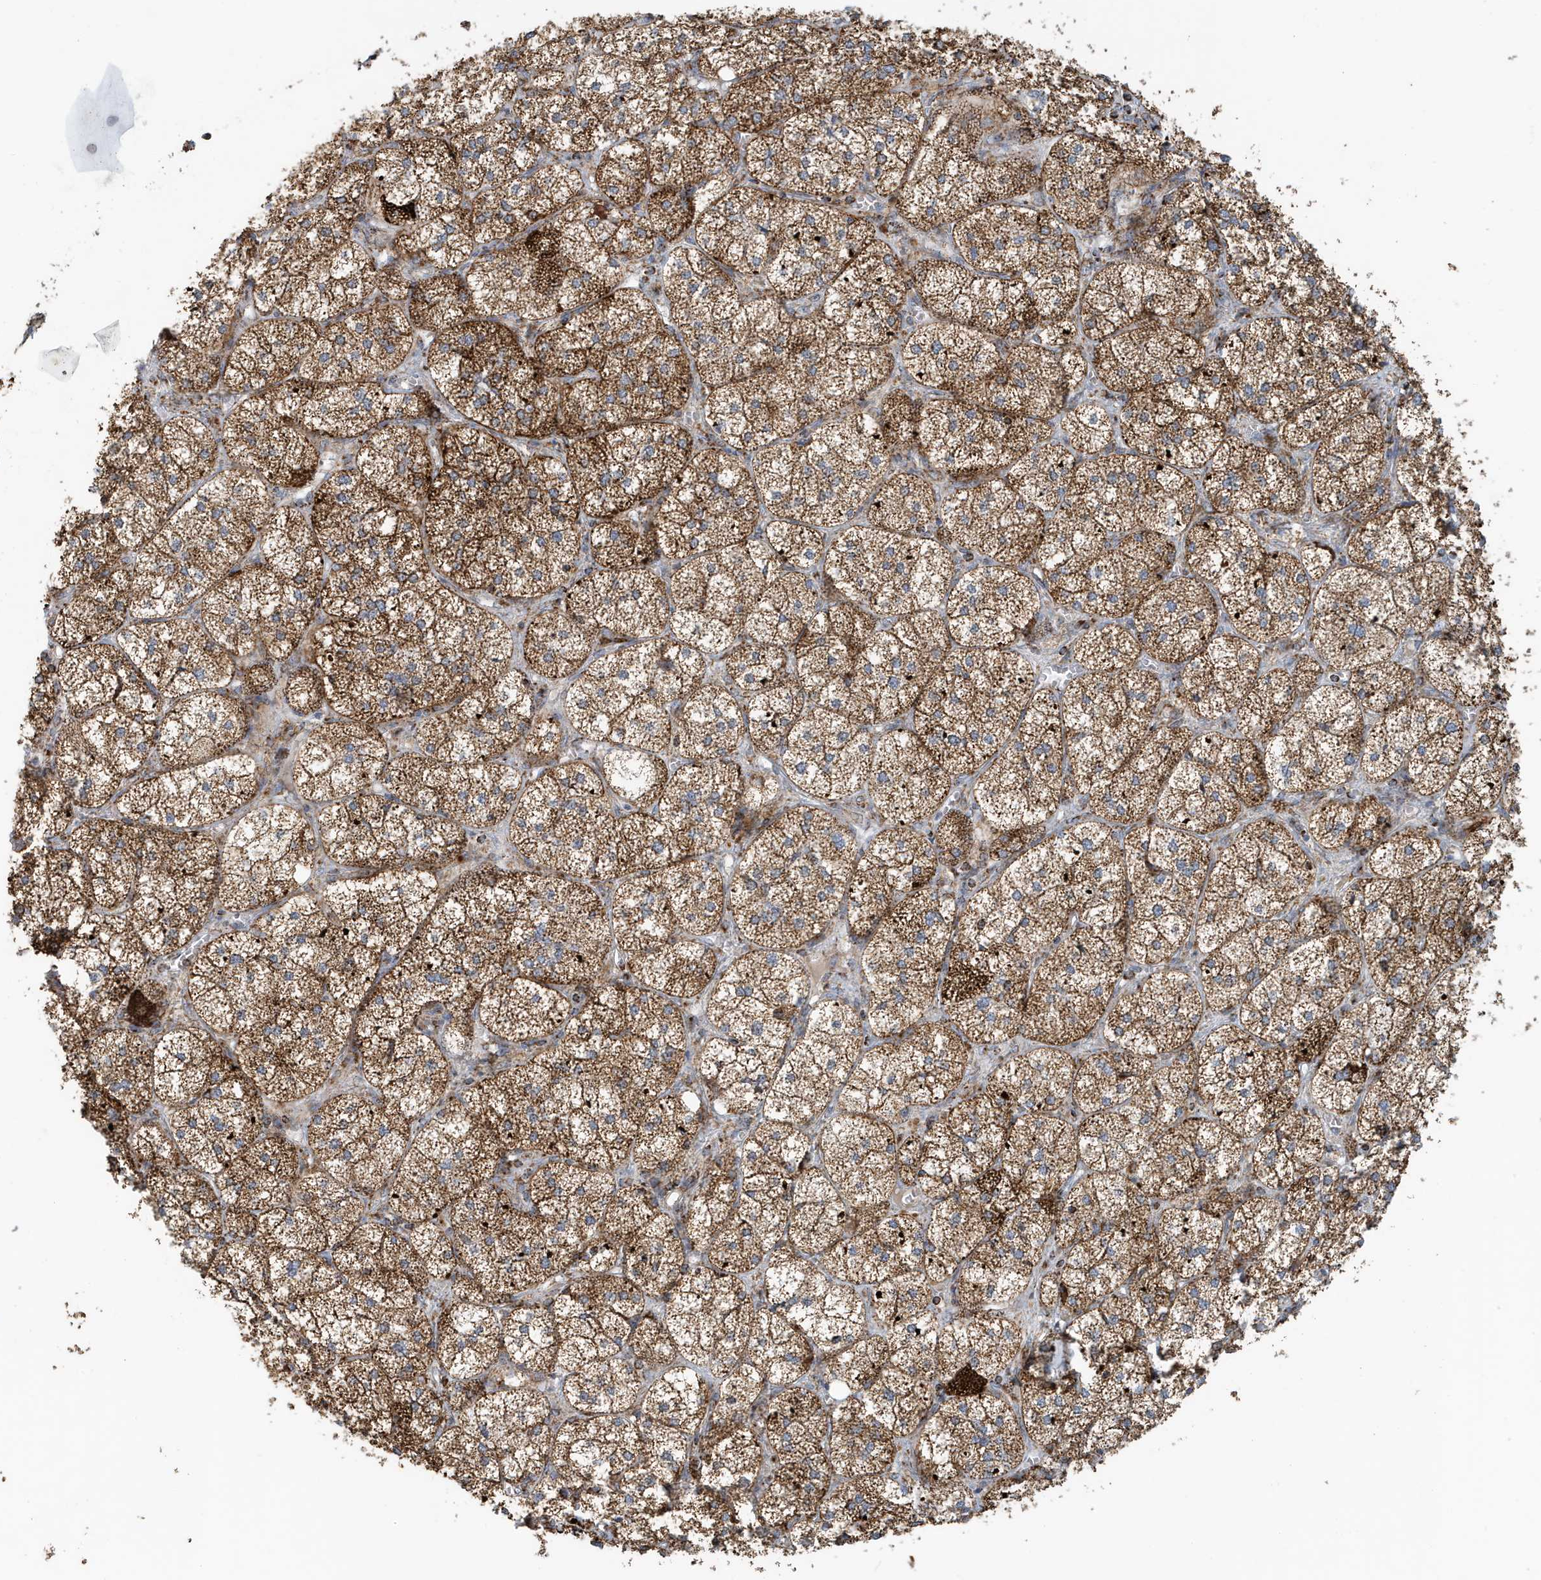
{"staining": {"intensity": "strong", "quantity": ">75%", "location": "cytoplasmic/membranous"}, "tissue": "adrenal gland", "cell_type": "Glandular cells", "image_type": "normal", "snomed": [{"axis": "morphology", "description": "Normal tissue, NOS"}, {"axis": "topography", "description": "Adrenal gland"}], "caption": "Adrenal gland stained with a brown dye exhibits strong cytoplasmic/membranous positive positivity in about >75% of glandular cells.", "gene": "MAN1A1", "patient": {"sex": "female", "age": 61}}